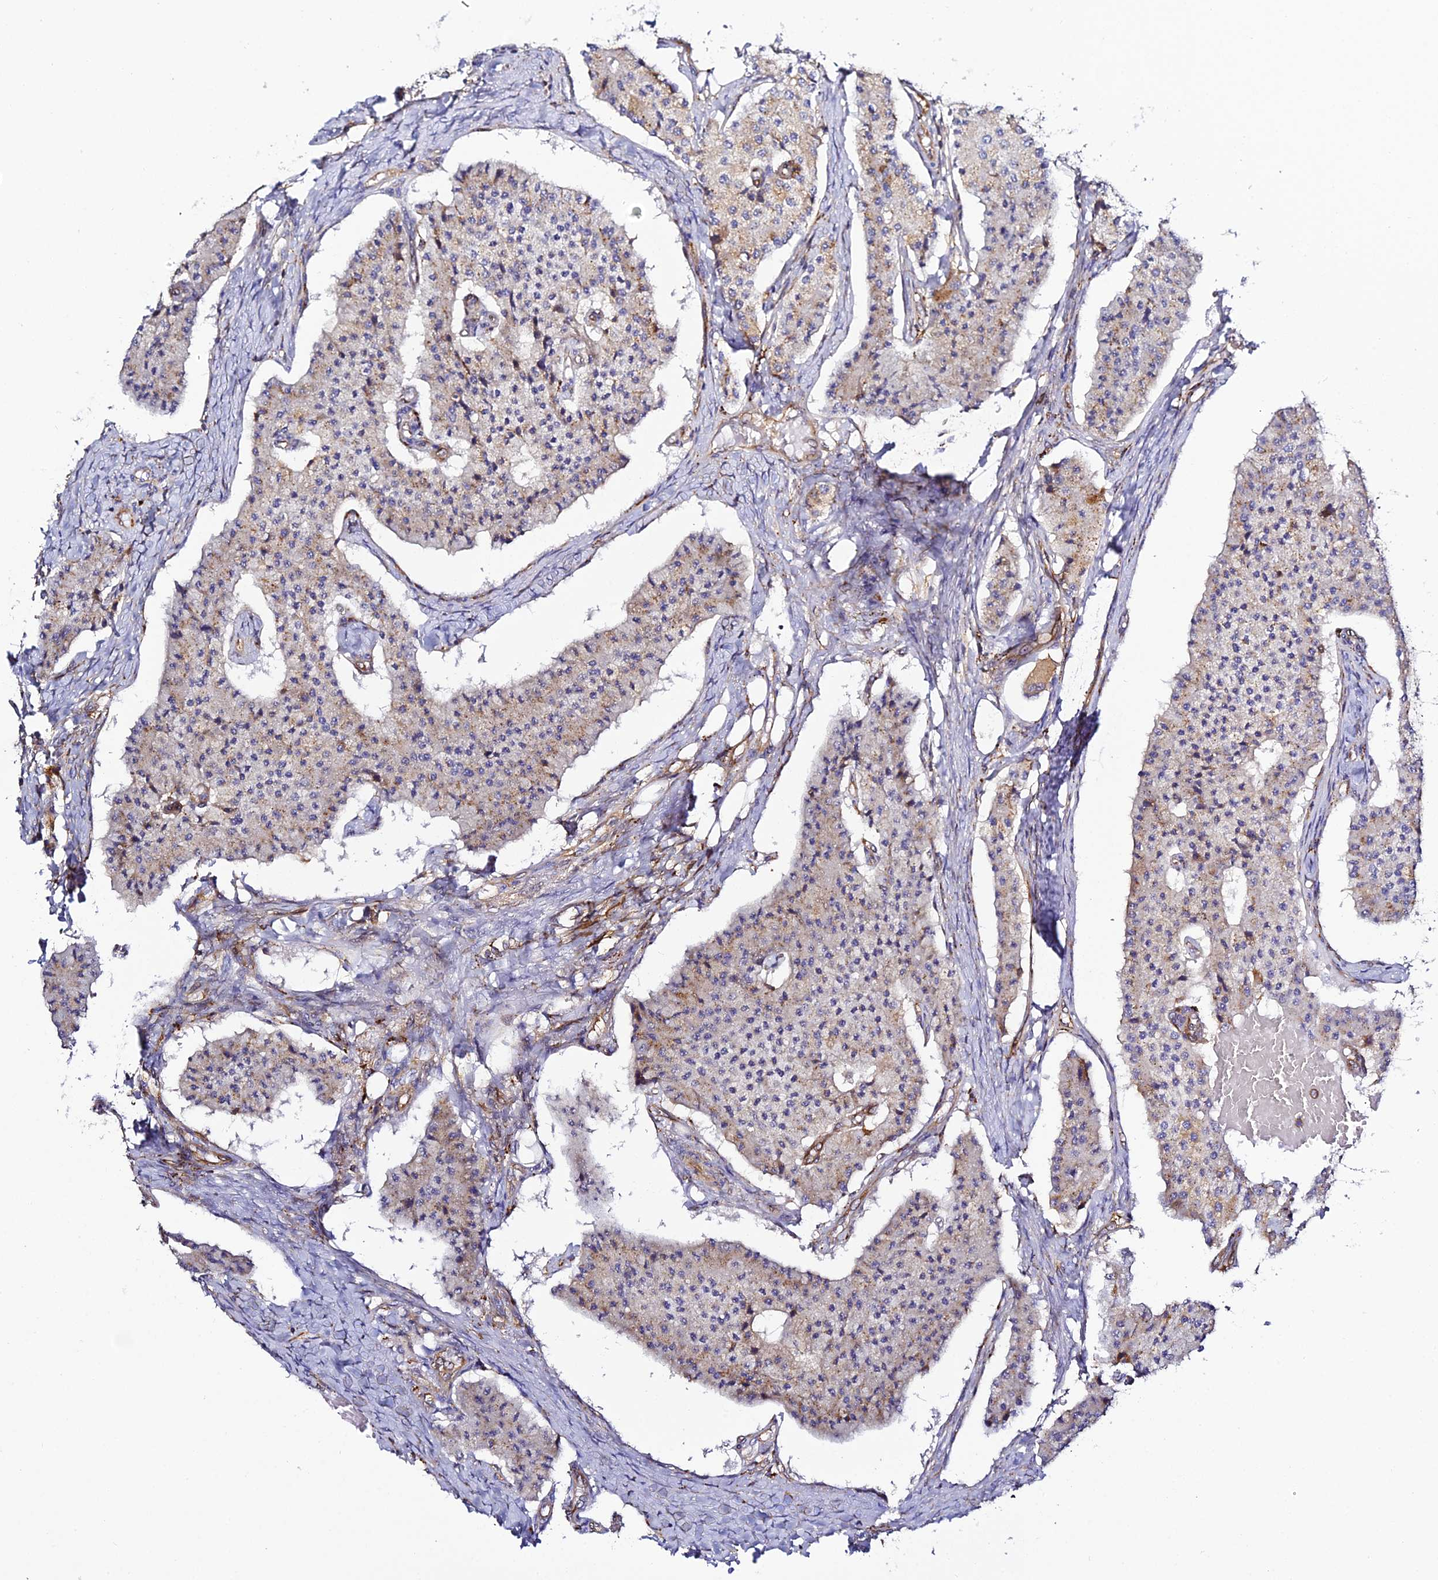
{"staining": {"intensity": "weak", "quantity": "25%-75%", "location": "cytoplasmic/membranous"}, "tissue": "carcinoid", "cell_type": "Tumor cells", "image_type": "cancer", "snomed": [{"axis": "morphology", "description": "Carcinoid, malignant, NOS"}, {"axis": "topography", "description": "Colon"}], "caption": "About 25%-75% of tumor cells in human carcinoid display weak cytoplasmic/membranous protein staining as visualized by brown immunohistochemical staining.", "gene": "TRPV2", "patient": {"sex": "female", "age": 52}}